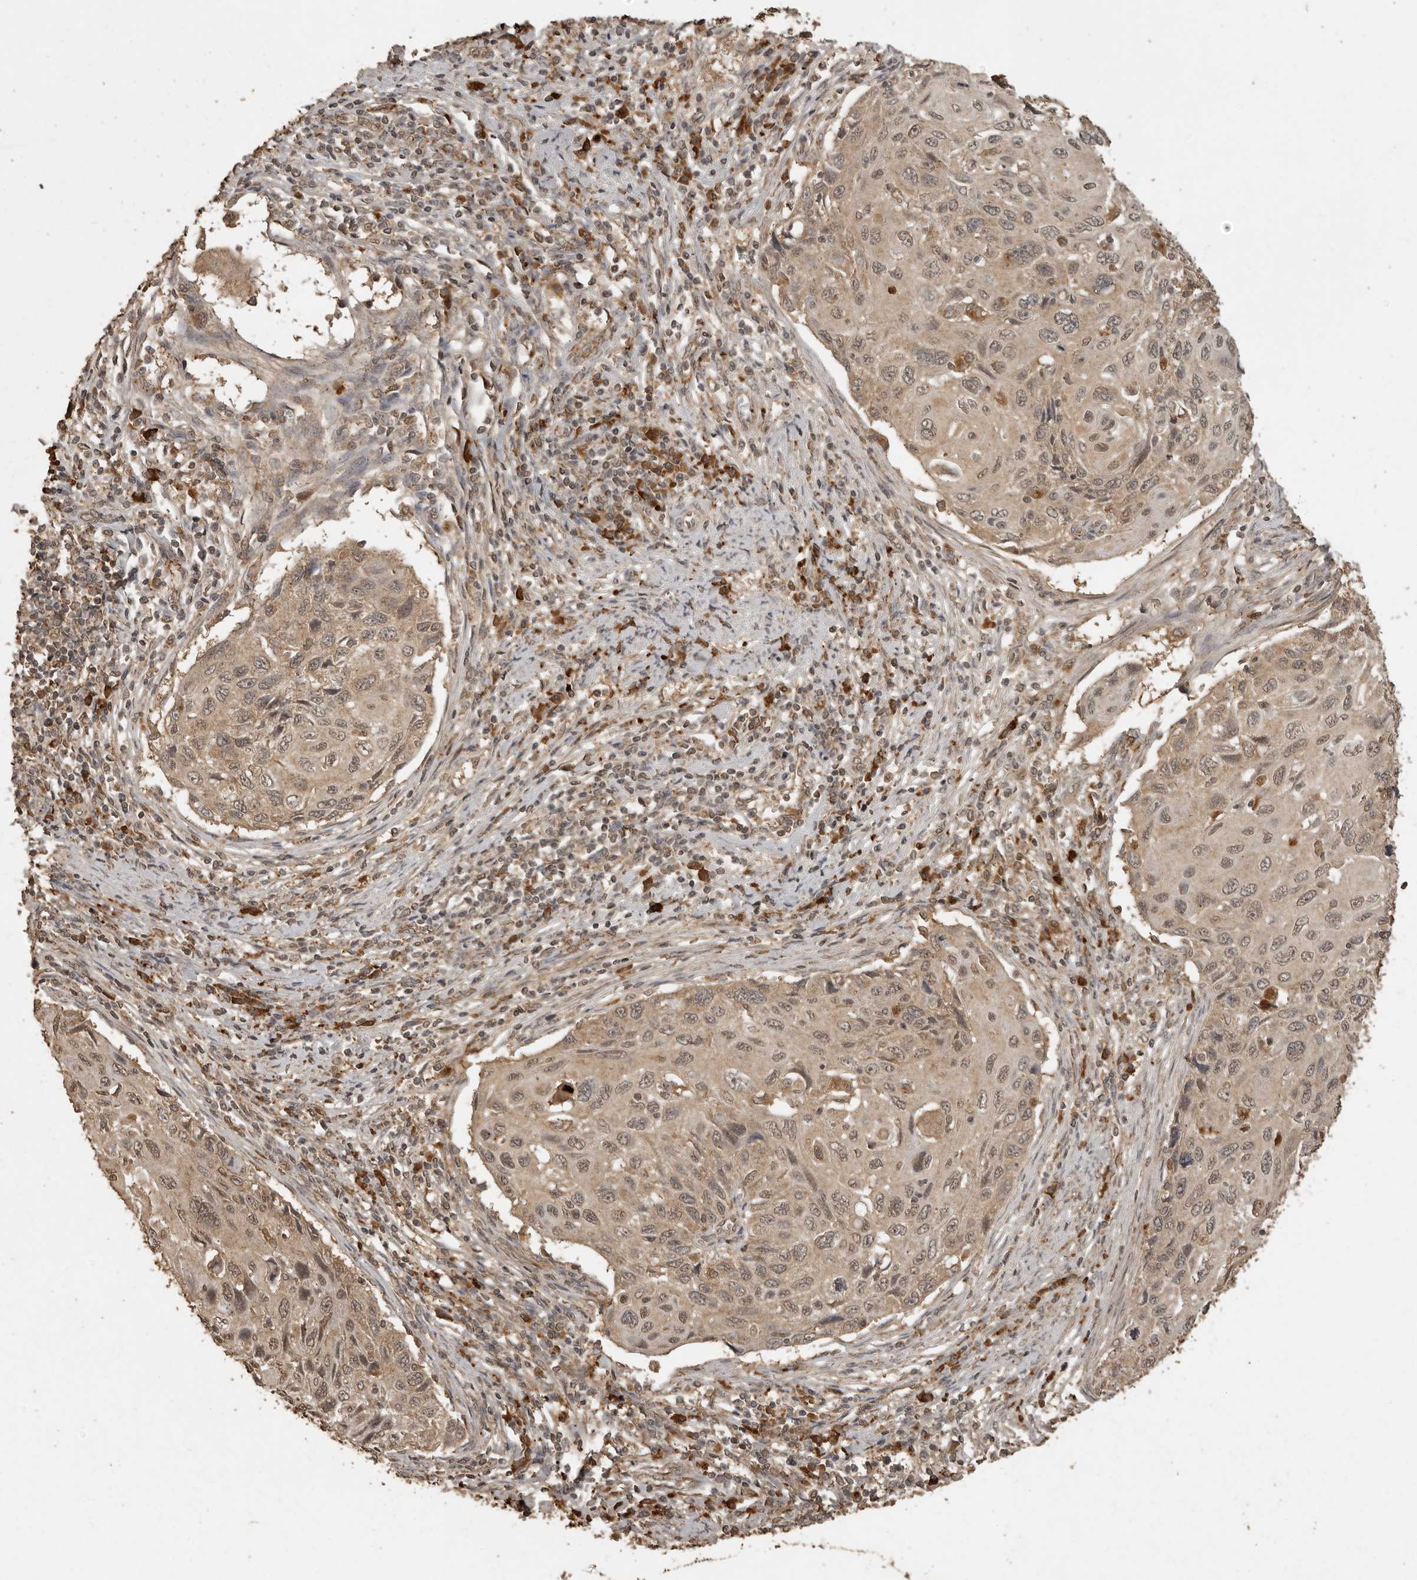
{"staining": {"intensity": "weak", "quantity": ">75%", "location": "cytoplasmic/membranous,nuclear"}, "tissue": "cervical cancer", "cell_type": "Tumor cells", "image_type": "cancer", "snomed": [{"axis": "morphology", "description": "Squamous cell carcinoma, NOS"}, {"axis": "topography", "description": "Cervix"}], "caption": "Brown immunohistochemical staining in human cervical cancer (squamous cell carcinoma) exhibits weak cytoplasmic/membranous and nuclear positivity in approximately >75% of tumor cells. (IHC, brightfield microscopy, high magnification).", "gene": "CTF1", "patient": {"sex": "female", "age": 70}}